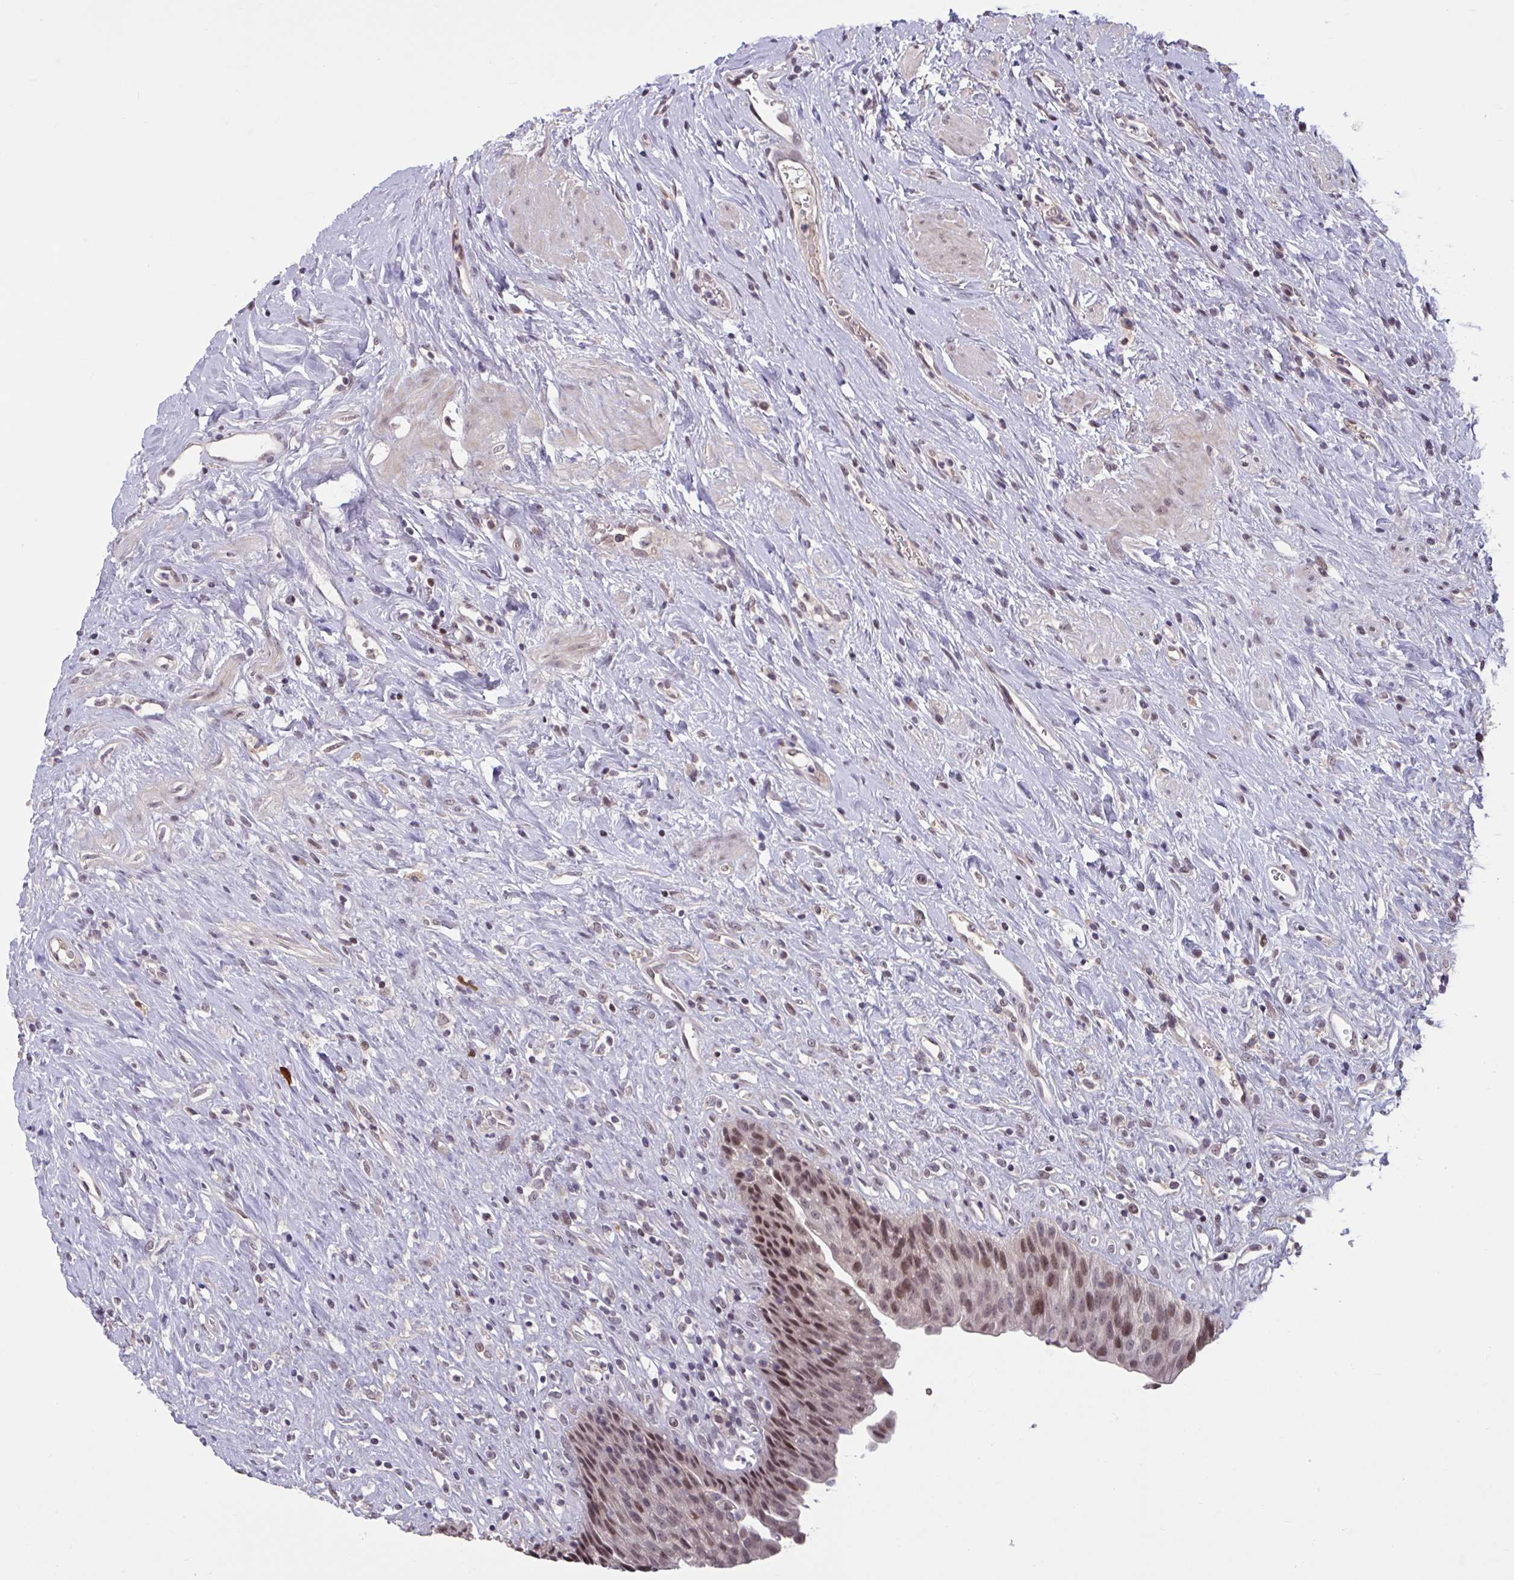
{"staining": {"intensity": "moderate", "quantity": ">75%", "location": "nuclear"}, "tissue": "urinary bladder", "cell_type": "Urothelial cells", "image_type": "normal", "snomed": [{"axis": "morphology", "description": "Normal tissue, NOS"}, {"axis": "topography", "description": "Urinary bladder"}], "caption": "Immunohistochemistry (IHC) (DAB (3,3'-diaminobenzidine)) staining of benign urinary bladder shows moderate nuclear protein positivity in approximately >75% of urothelial cells. (DAB (3,3'-diaminobenzidine) IHC, brown staining for protein, blue staining for nuclei).", "gene": "ZNF414", "patient": {"sex": "female", "age": 56}}